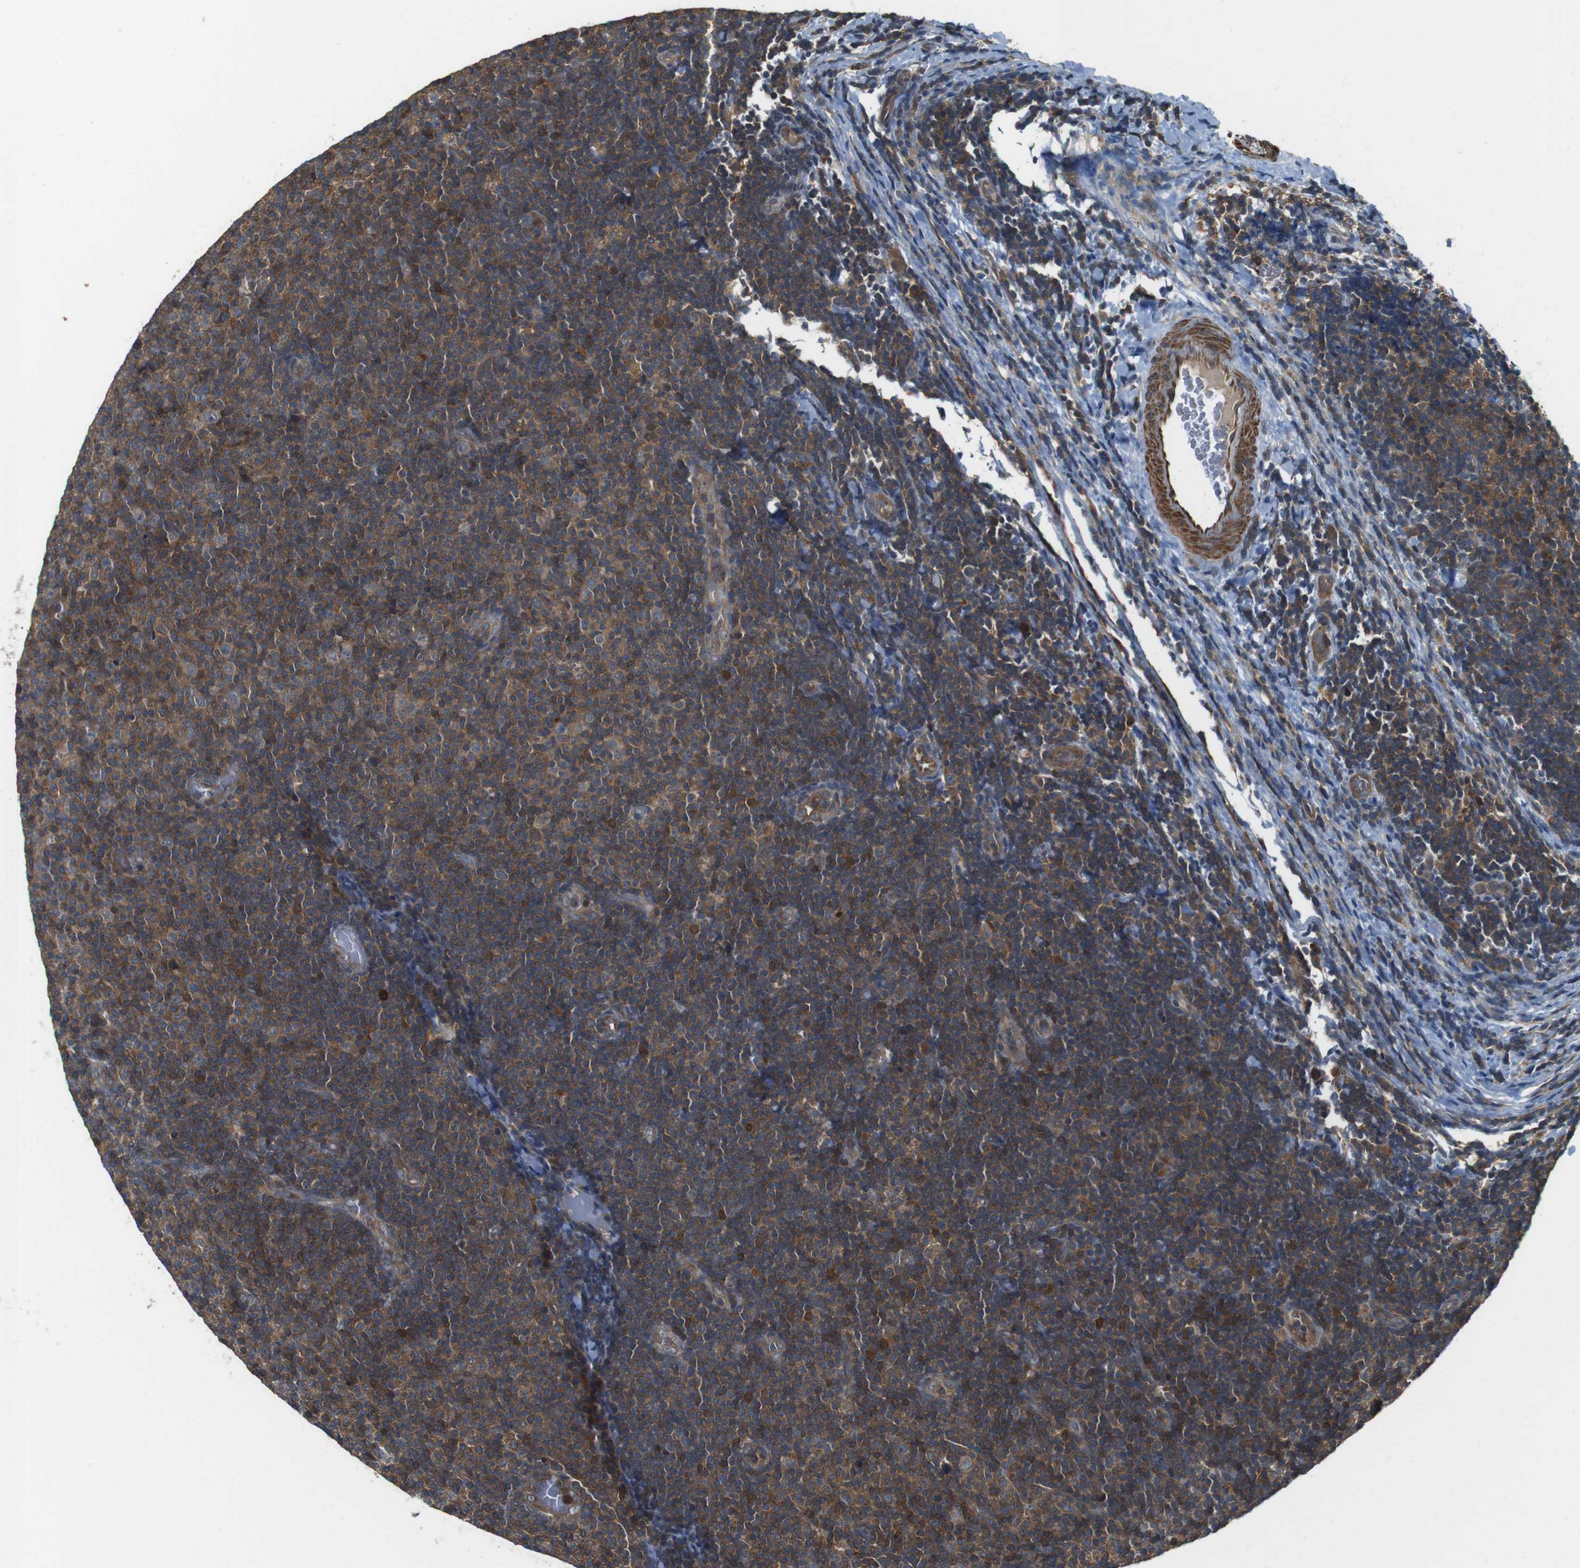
{"staining": {"intensity": "moderate", "quantity": ">75%", "location": "cytoplasmic/membranous"}, "tissue": "lymphoma", "cell_type": "Tumor cells", "image_type": "cancer", "snomed": [{"axis": "morphology", "description": "Malignant lymphoma, non-Hodgkin's type, Low grade"}, {"axis": "topography", "description": "Lymph node"}], "caption": "Protein staining of lymphoma tissue displays moderate cytoplasmic/membranous expression in about >75% of tumor cells.", "gene": "LRRC3B", "patient": {"sex": "male", "age": 83}}